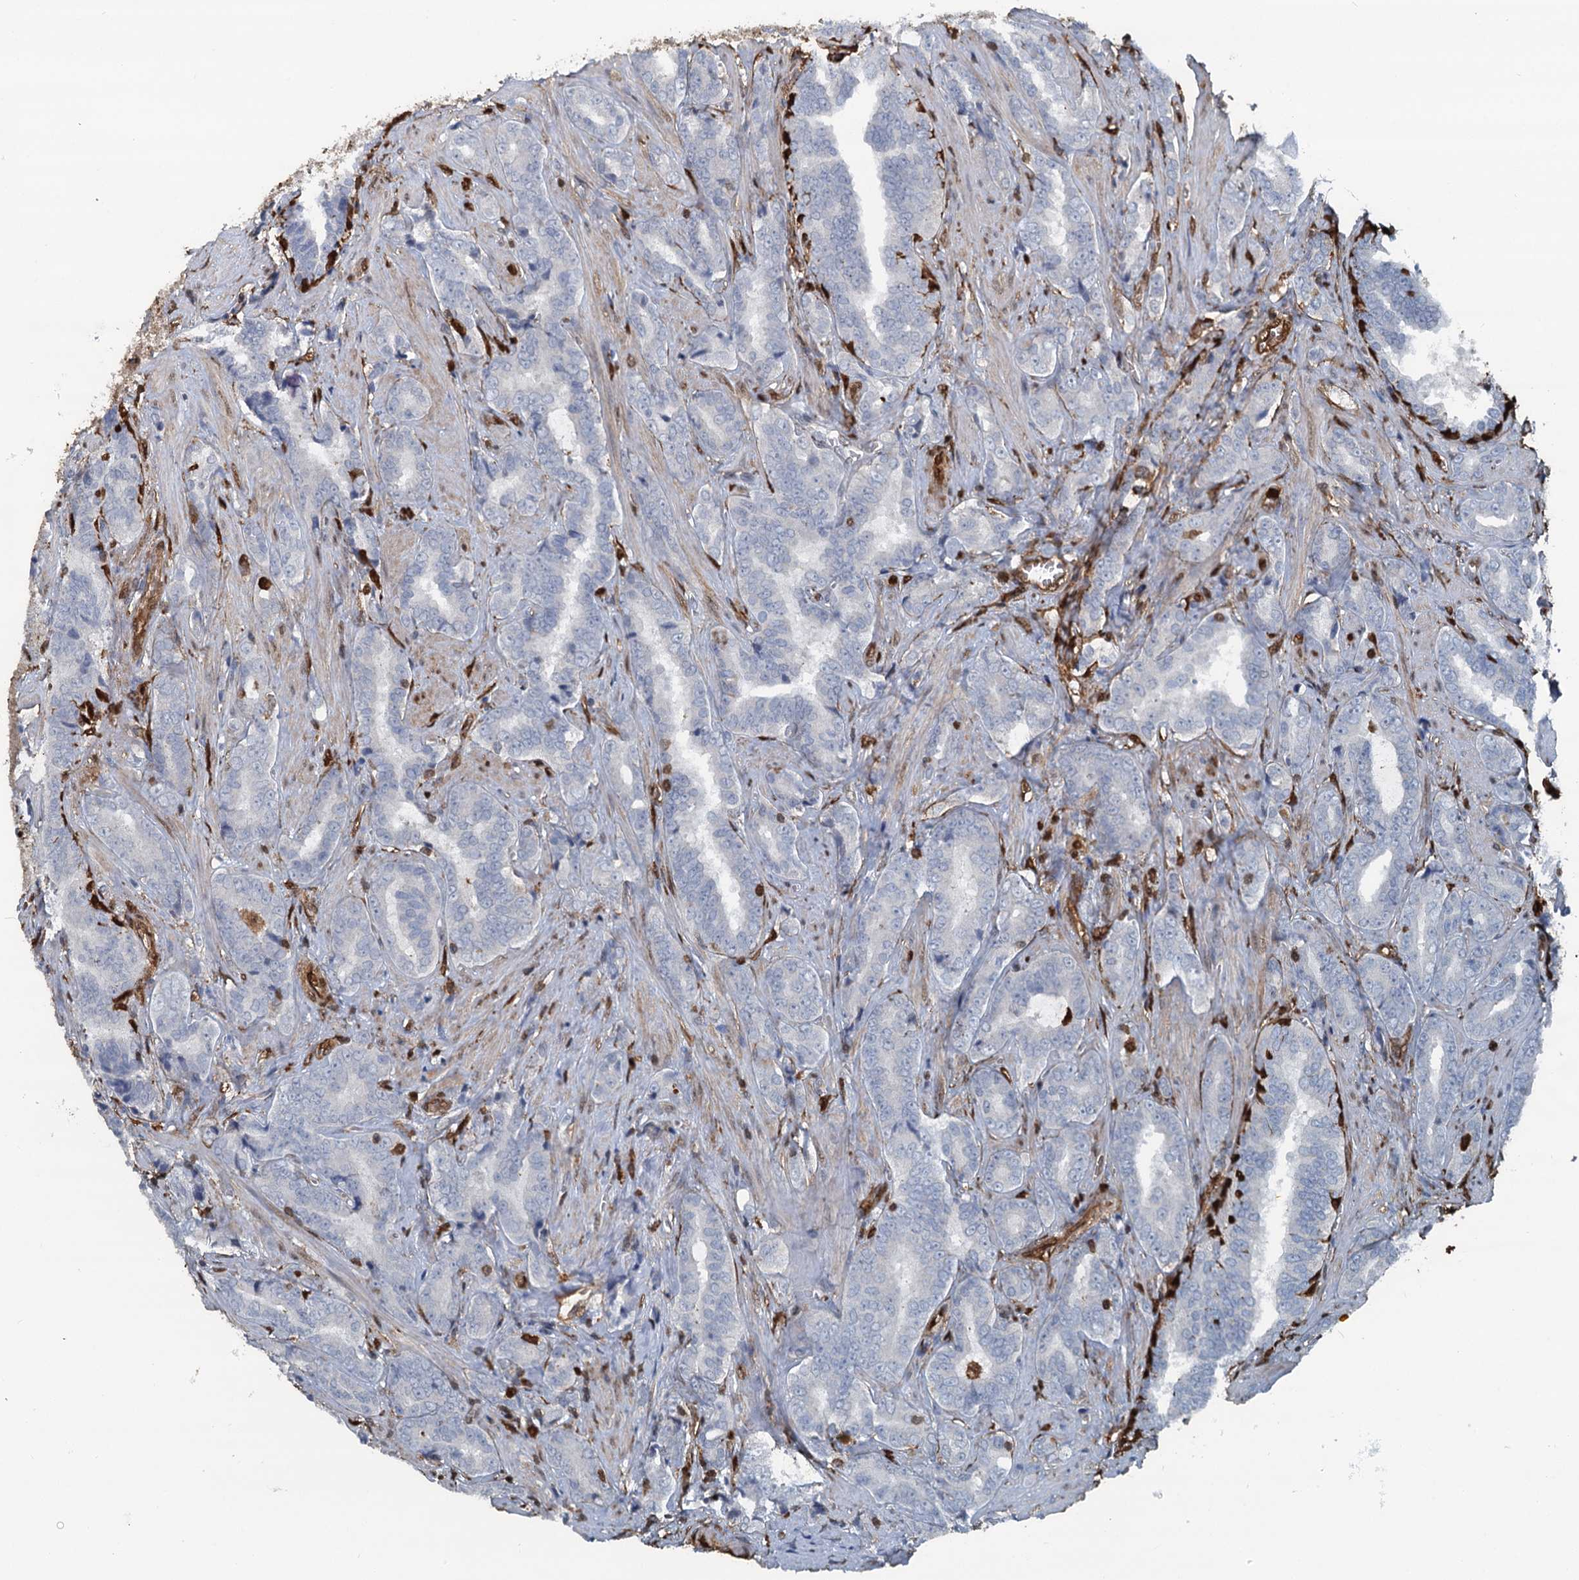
{"staining": {"intensity": "negative", "quantity": "none", "location": "none"}, "tissue": "prostate cancer", "cell_type": "Tumor cells", "image_type": "cancer", "snomed": [{"axis": "morphology", "description": "Adenocarcinoma, High grade"}, {"axis": "topography", "description": "Prostate and seminal vesicle, NOS"}], "caption": "High power microscopy micrograph of an IHC image of adenocarcinoma (high-grade) (prostate), revealing no significant expression in tumor cells.", "gene": "S100A6", "patient": {"sex": "male", "age": 67}}